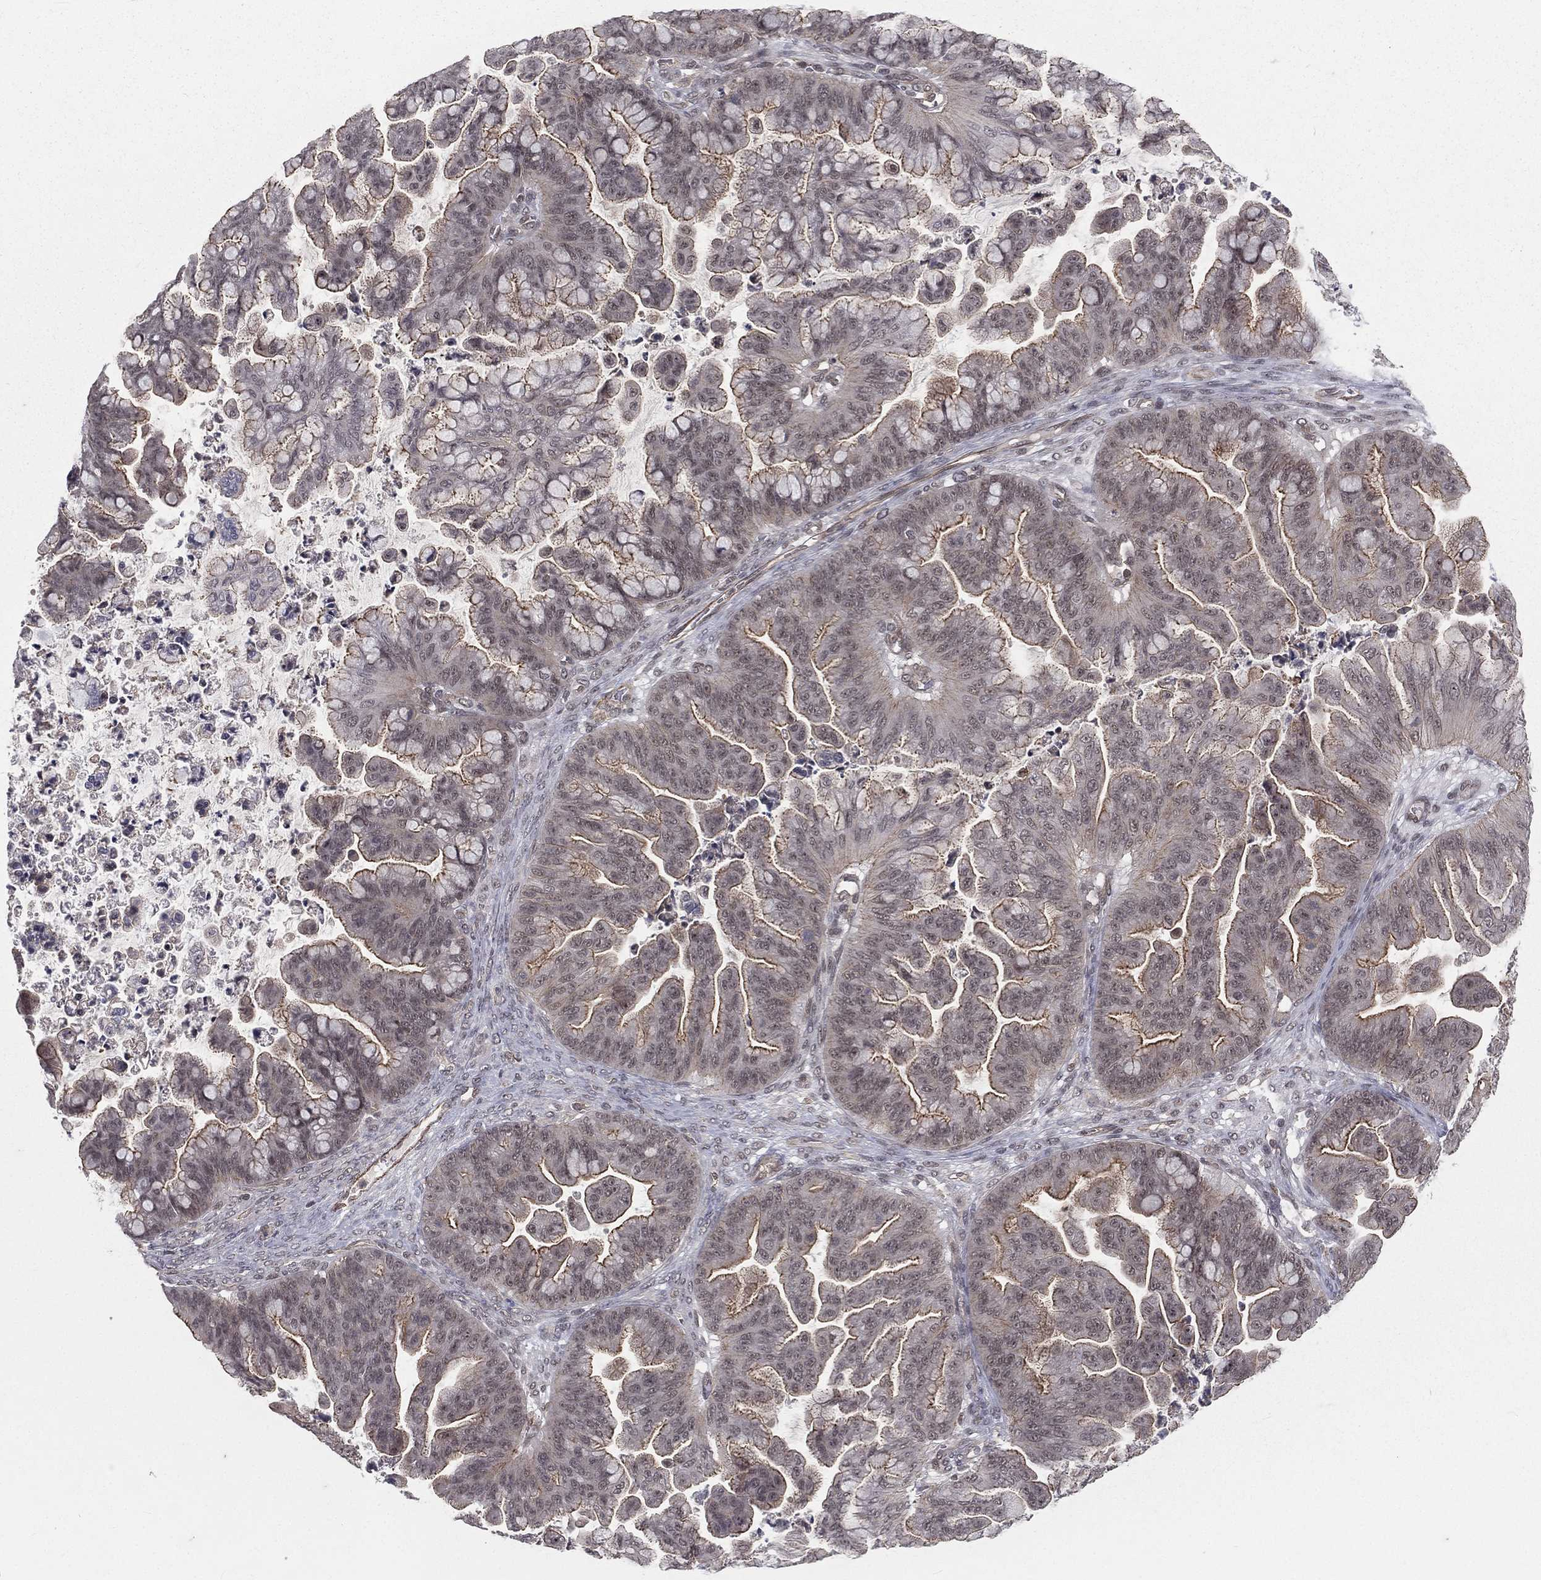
{"staining": {"intensity": "moderate", "quantity": "25%-75%", "location": "cytoplasmic/membranous"}, "tissue": "ovarian cancer", "cell_type": "Tumor cells", "image_type": "cancer", "snomed": [{"axis": "morphology", "description": "Cystadenocarcinoma, mucinous, NOS"}, {"axis": "topography", "description": "Ovary"}], "caption": "Ovarian cancer (mucinous cystadenocarcinoma) stained with DAB immunohistochemistry (IHC) exhibits medium levels of moderate cytoplasmic/membranous positivity in about 25%-75% of tumor cells.", "gene": "MORC2", "patient": {"sex": "female", "age": 67}}